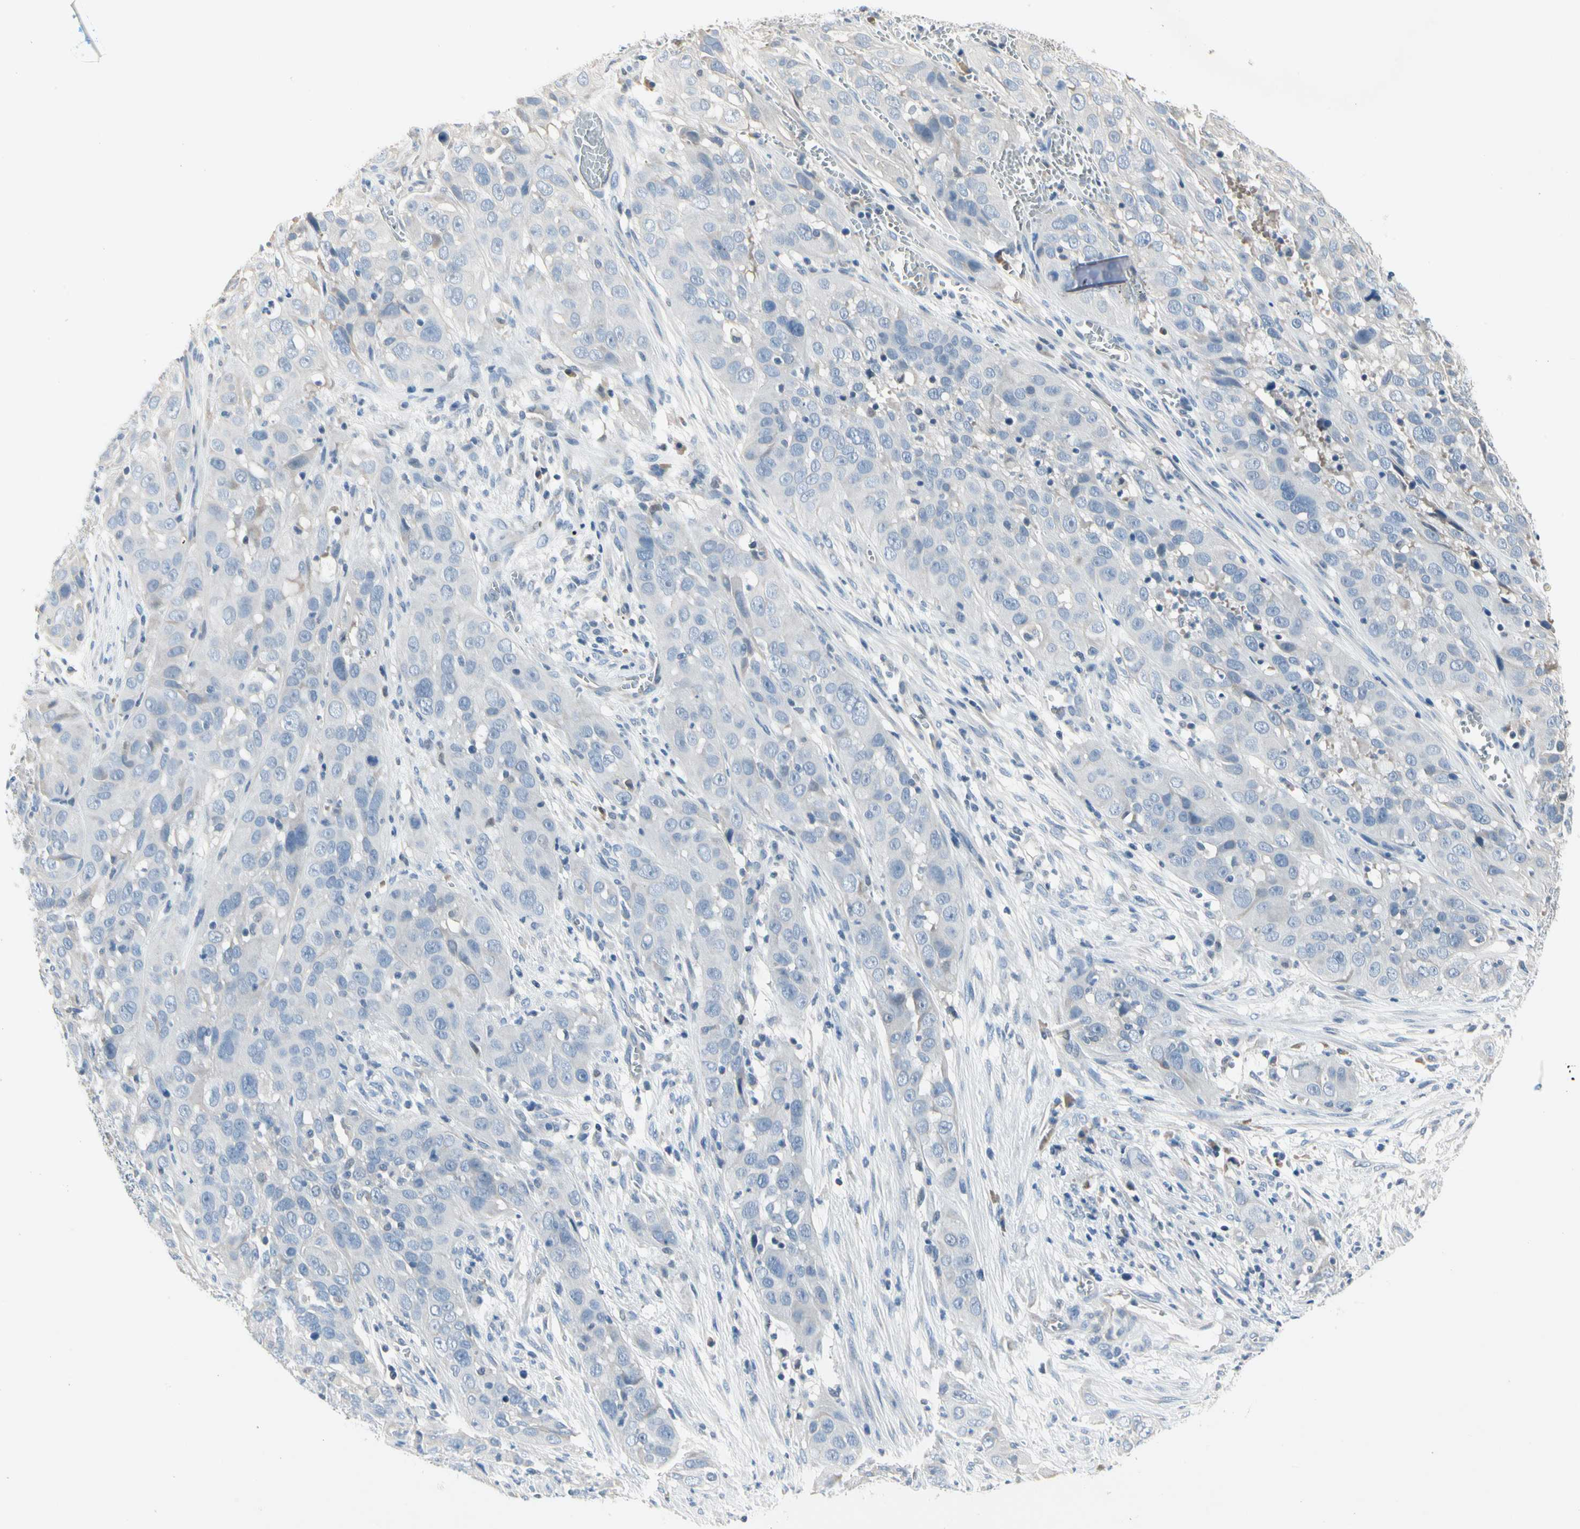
{"staining": {"intensity": "negative", "quantity": "none", "location": "none"}, "tissue": "cervical cancer", "cell_type": "Tumor cells", "image_type": "cancer", "snomed": [{"axis": "morphology", "description": "Squamous cell carcinoma, NOS"}, {"axis": "topography", "description": "Cervix"}], "caption": "High power microscopy image of an immunohistochemistry image of squamous cell carcinoma (cervical), revealing no significant expression in tumor cells.", "gene": "ECRG4", "patient": {"sex": "female", "age": 32}}